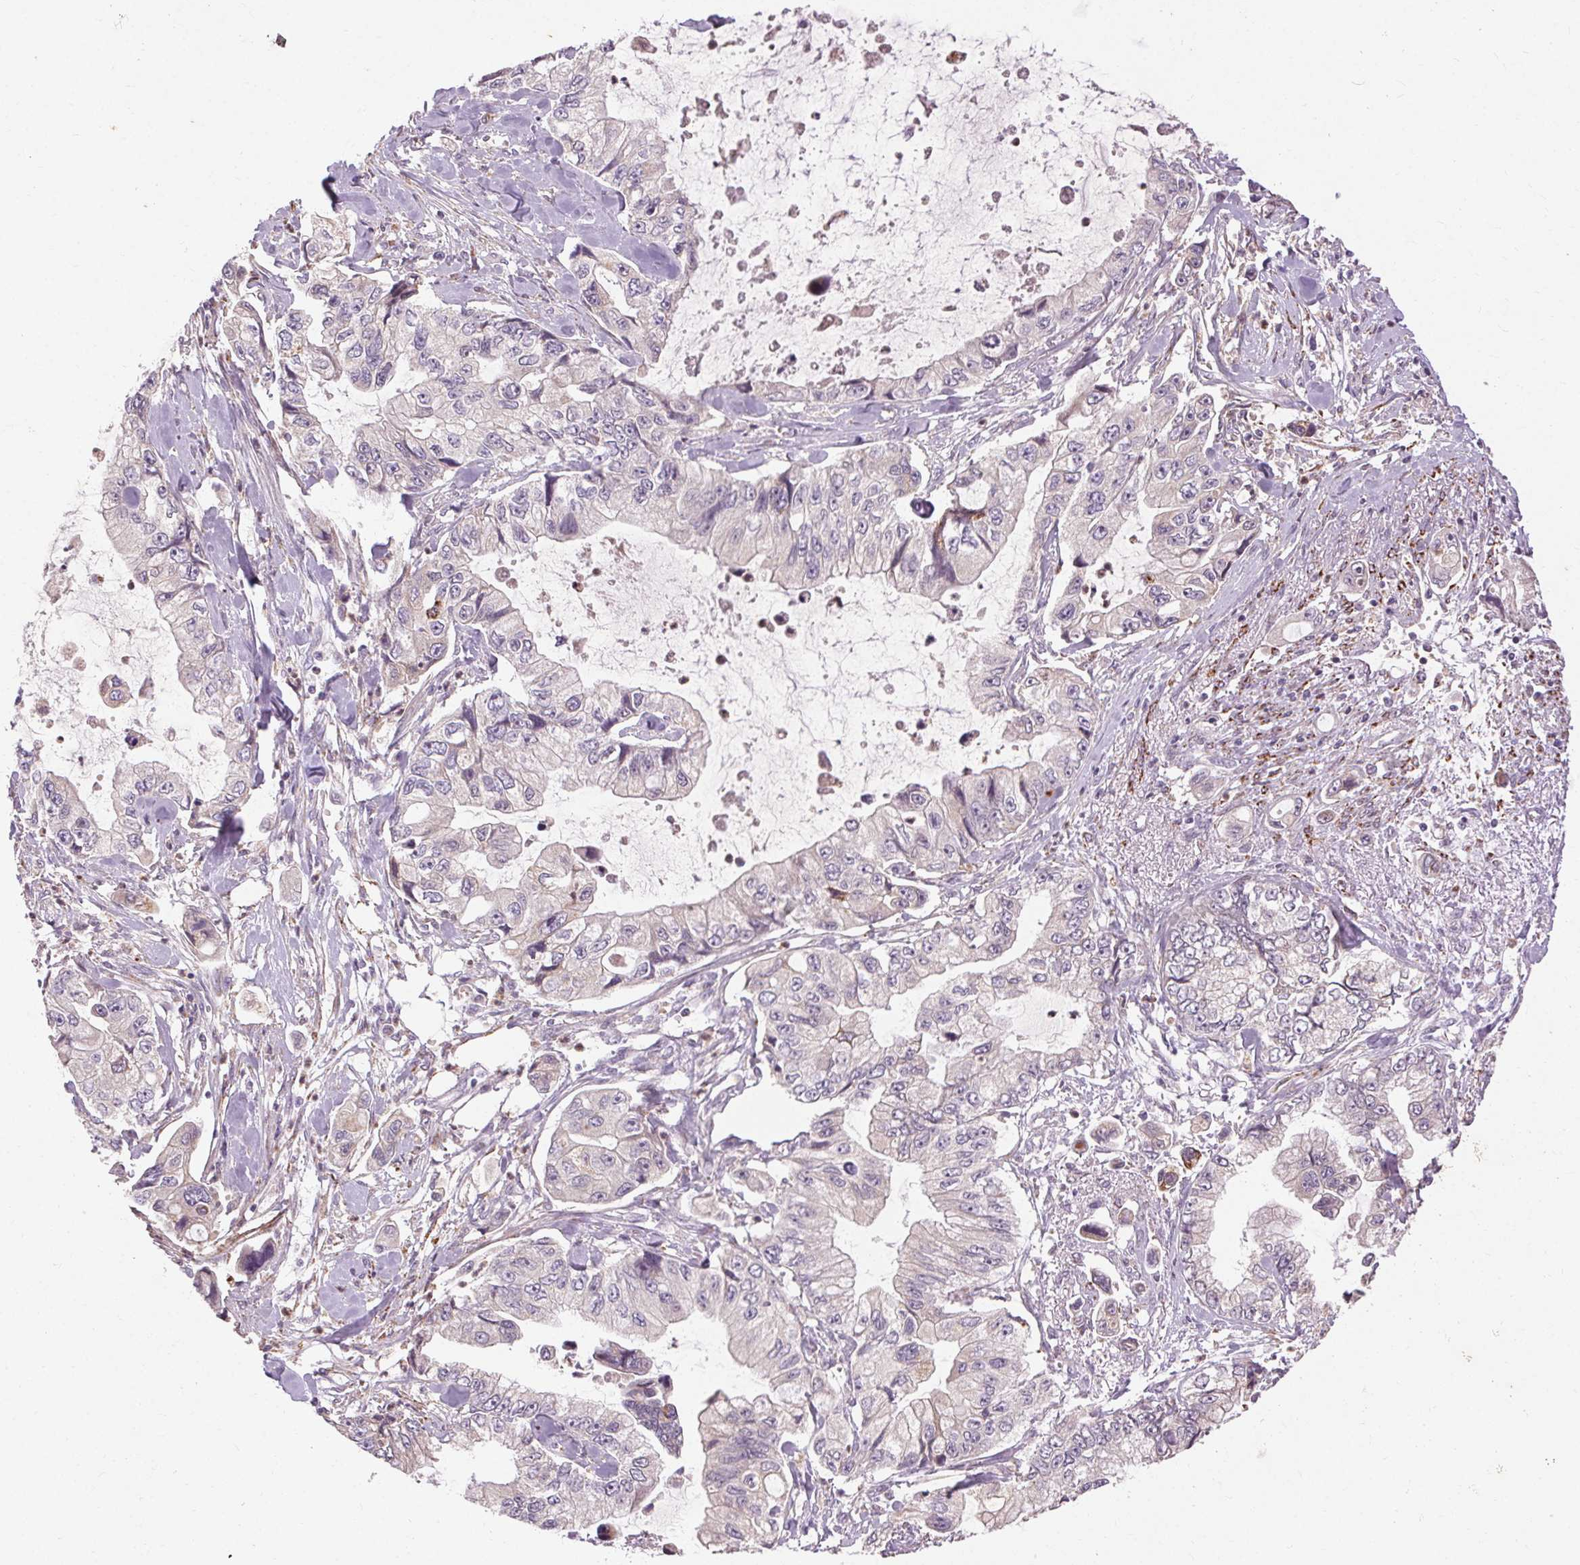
{"staining": {"intensity": "negative", "quantity": "none", "location": "none"}, "tissue": "stomach cancer", "cell_type": "Tumor cells", "image_type": "cancer", "snomed": [{"axis": "morphology", "description": "Adenocarcinoma, NOS"}, {"axis": "topography", "description": "Pancreas"}, {"axis": "topography", "description": "Stomach, upper"}, {"axis": "topography", "description": "Stomach"}], "caption": "IHC of human stomach cancer reveals no expression in tumor cells. The staining is performed using DAB brown chromogen with nuclei counter-stained in using hematoxylin.", "gene": "REP15", "patient": {"sex": "male", "age": 77}}